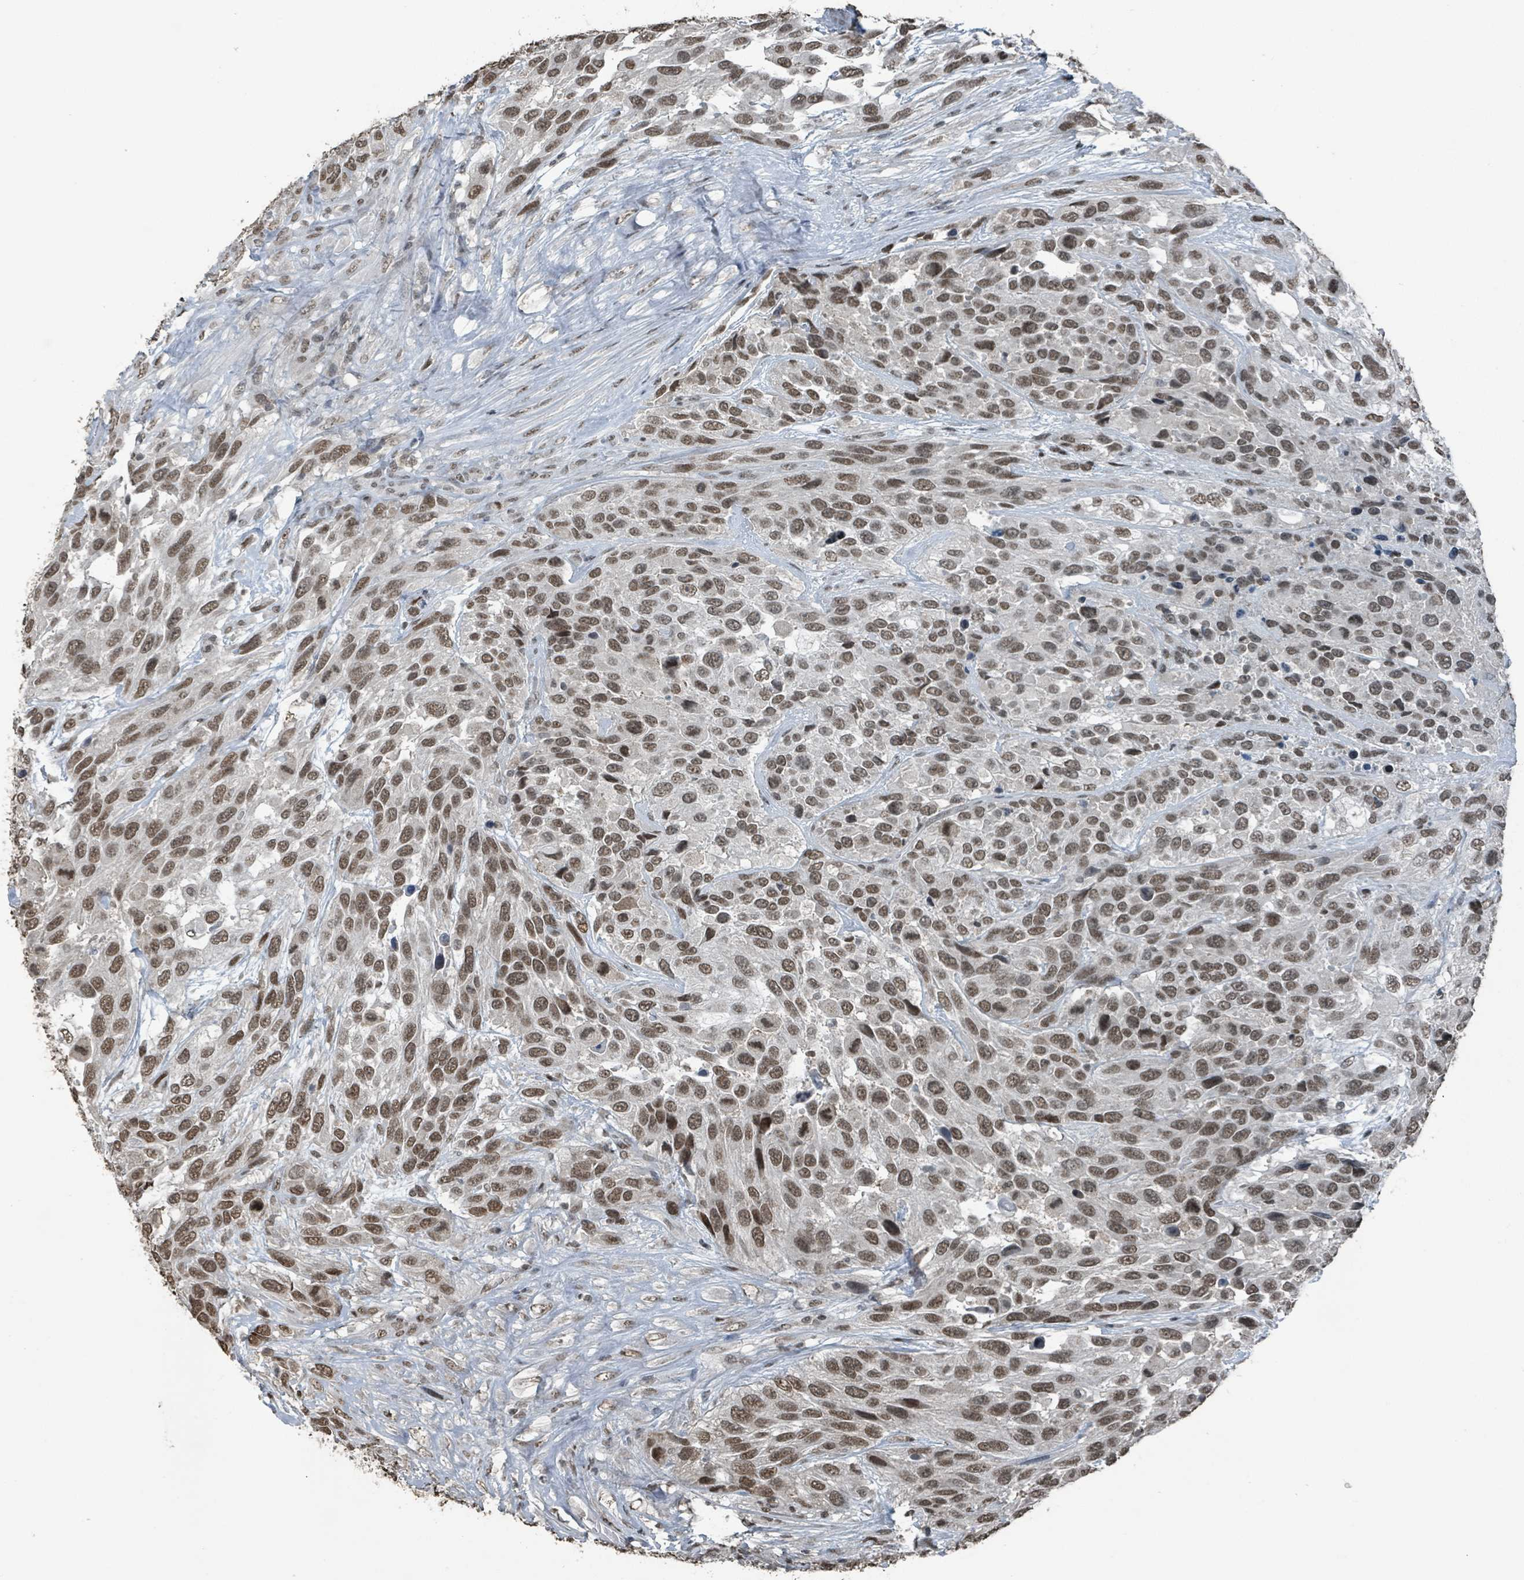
{"staining": {"intensity": "moderate", "quantity": ">75%", "location": "nuclear"}, "tissue": "urothelial cancer", "cell_type": "Tumor cells", "image_type": "cancer", "snomed": [{"axis": "morphology", "description": "Urothelial carcinoma, High grade"}, {"axis": "topography", "description": "Urinary bladder"}], "caption": "Immunohistochemical staining of high-grade urothelial carcinoma exhibits medium levels of moderate nuclear protein positivity in about >75% of tumor cells. (Stains: DAB in brown, nuclei in blue, Microscopy: brightfield microscopy at high magnification).", "gene": "PHIP", "patient": {"sex": "female", "age": 70}}